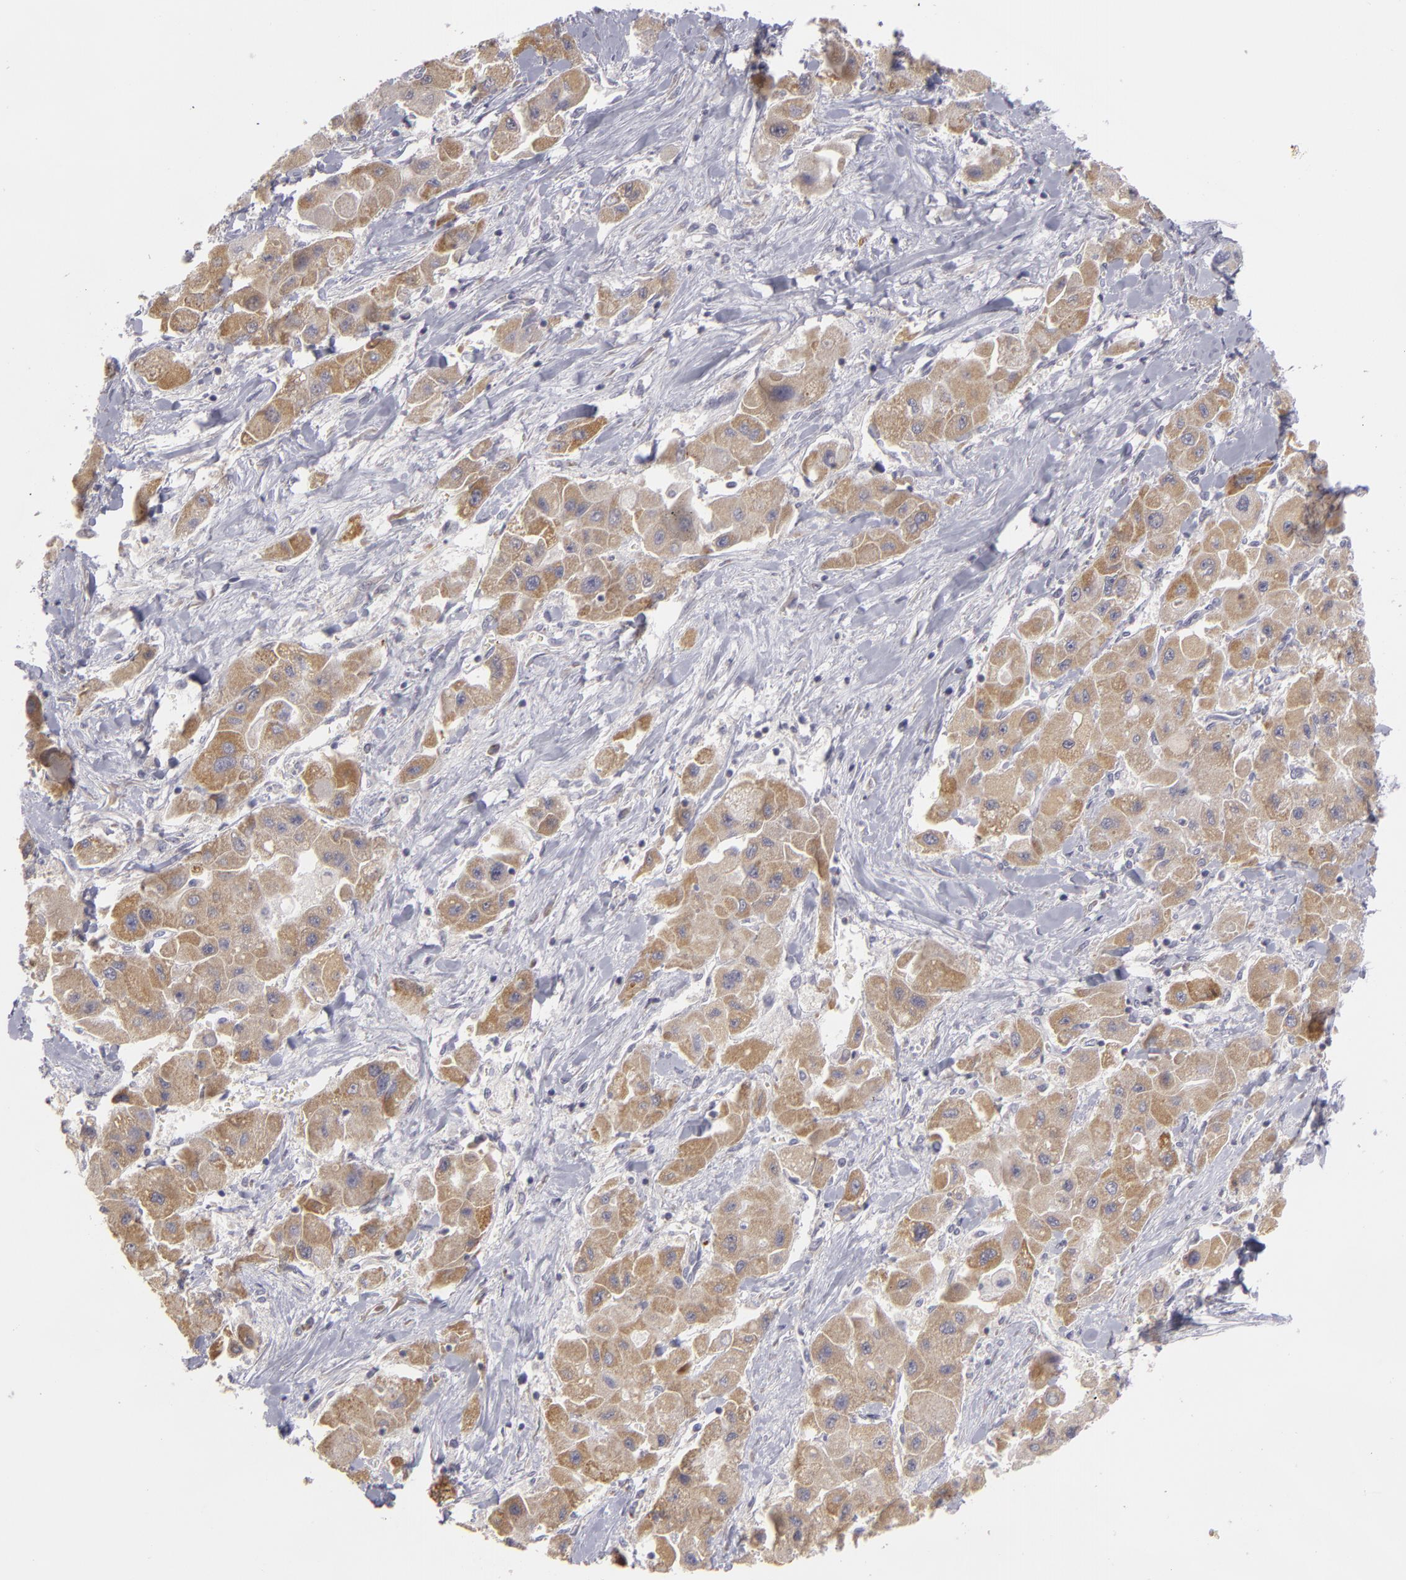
{"staining": {"intensity": "moderate", "quantity": ">75%", "location": "cytoplasmic/membranous"}, "tissue": "liver cancer", "cell_type": "Tumor cells", "image_type": "cancer", "snomed": [{"axis": "morphology", "description": "Carcinoma, Hepatocellular, NOS"}, {"axis": "topography", "description": "Liver"}], "caption": "The image displays a brown stain indicating the presence of a protein in the cytoplasmic/membranous of tumor cells in hepatocellular carcinoma (liver). The staining is performed using DAB (3,3'-diaminobenzidine) brown chromogen to label protein expression. The nuclei are counter-stained blue using hematoxylin.", "gene": "ATP2B3", "patient": {"sex": "male", "age": 24}}